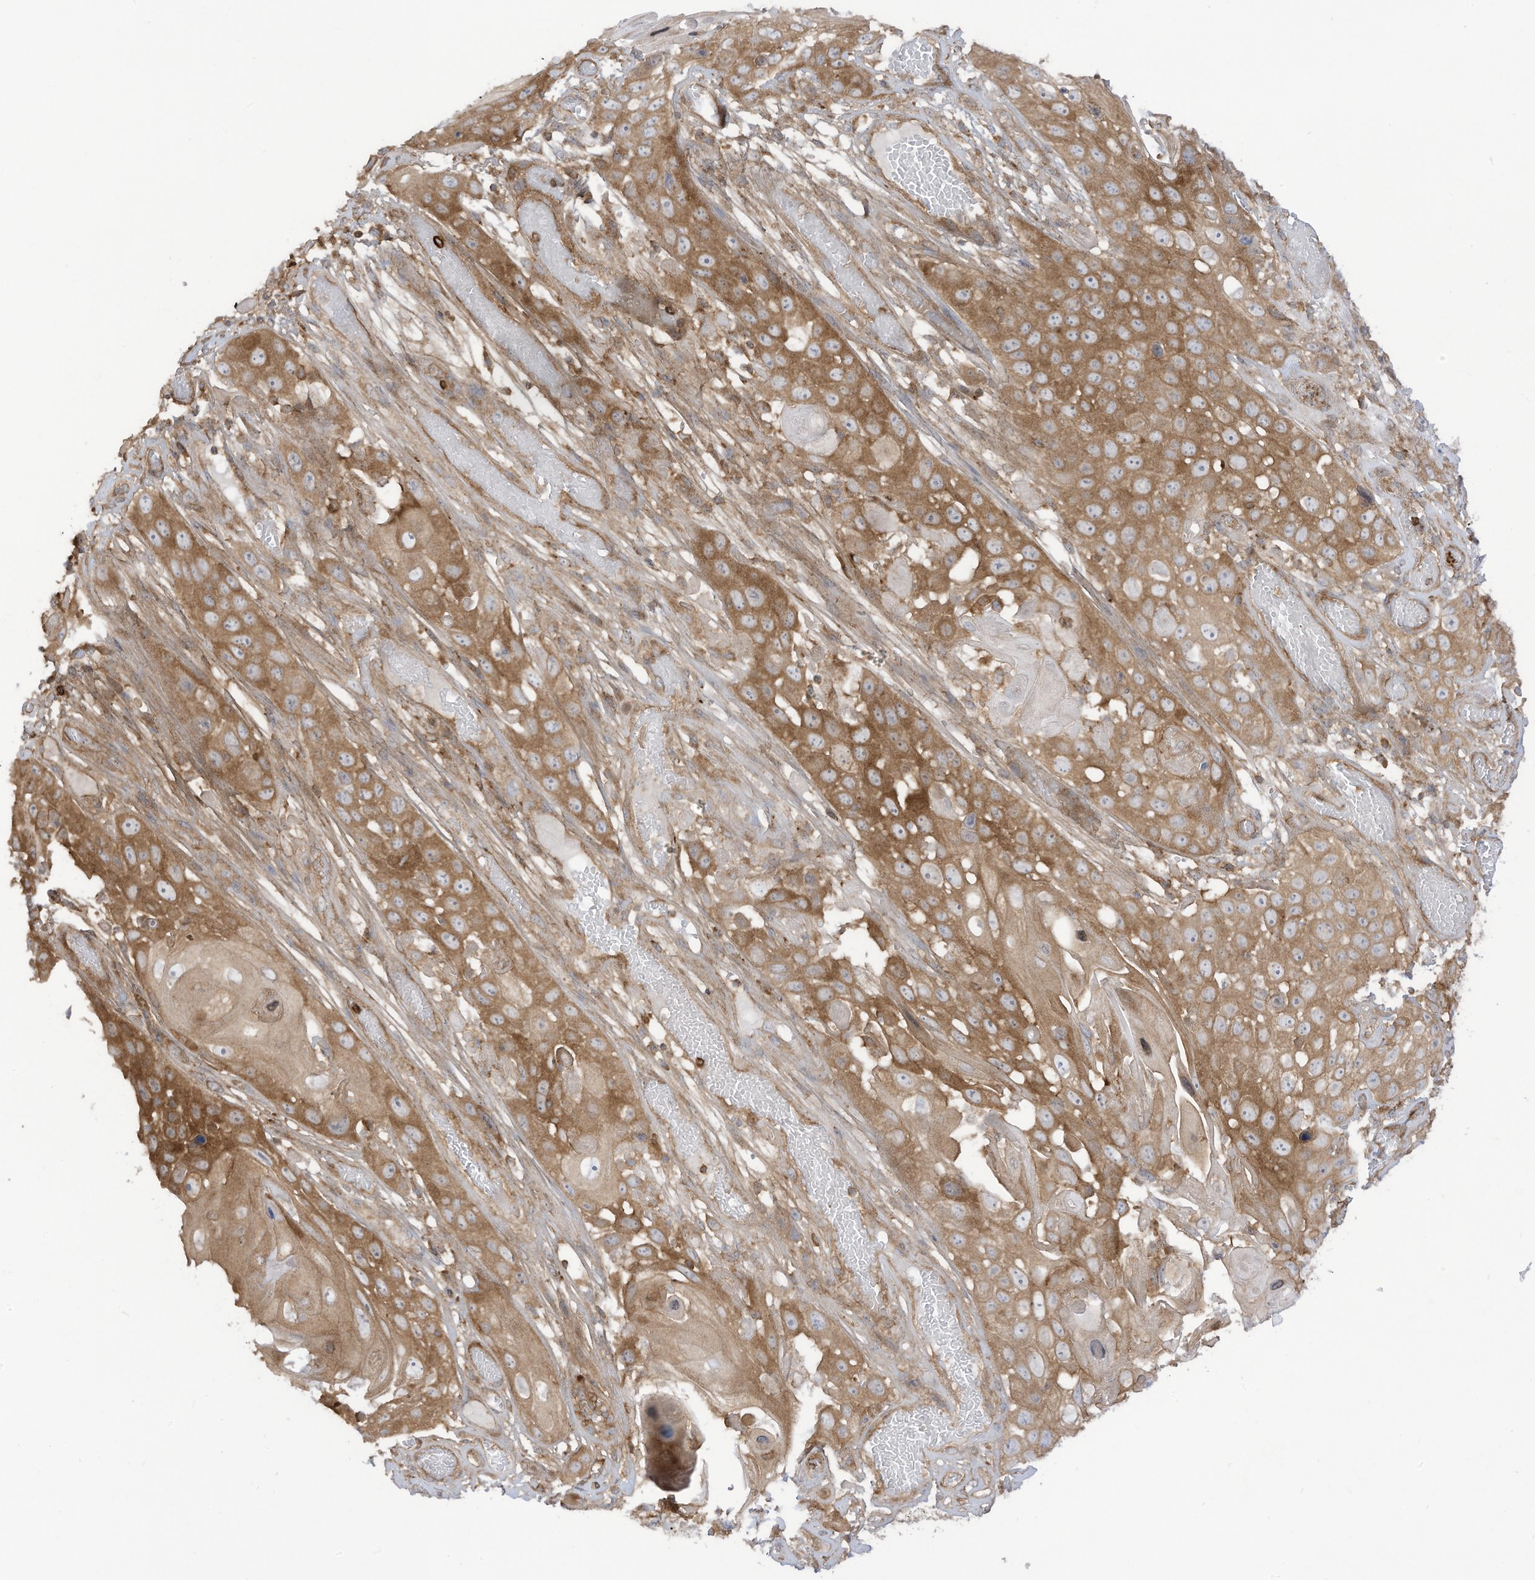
{"staining": {"intensity": "moderate", "quantity": ">75%", "location": "cytoplasmic/membranous"}, "tissue": "skin cancer", "cell_type": "Tumor cells", "image_type": "cancer", "snomed": [{"axis": "morphology", "description": "Squamous cell carcinoma, NOS"}, {"axis": "topography", "description": "Skin"}], "caption": "Tumor cells reveal moderate cytoplasmic/membranous expression in about >75% of cells in skin cancer.", "gene": "REPS1", "patient": {"sex": "male", "age": 55}}